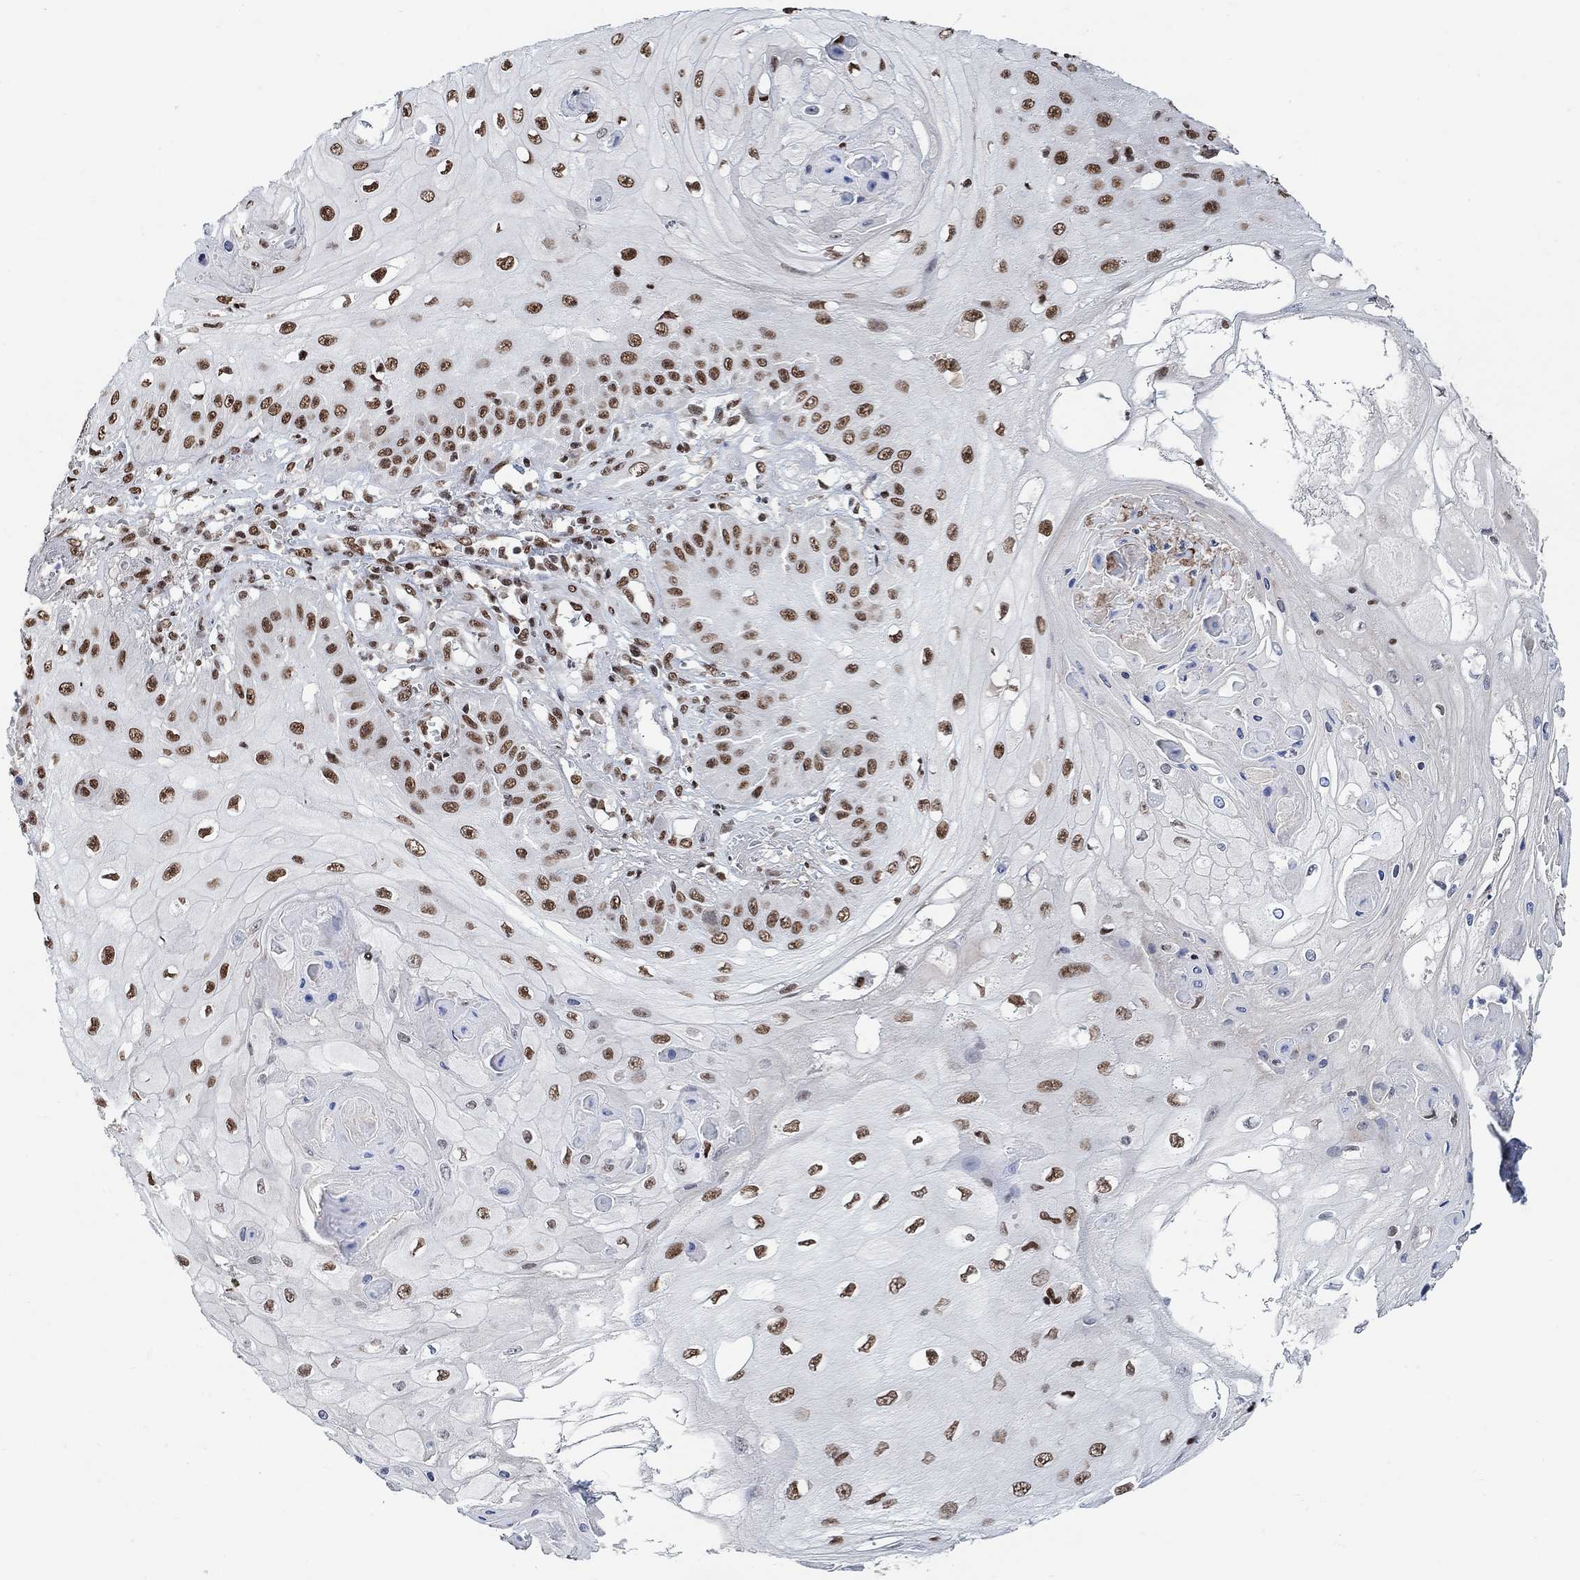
{"staining": {"intensity": "strong", "quantity": ">75%", "location": "nuclear"}, "tissue": "skin cancer", "cell_type": "Tumor cells", "image_type": "cancer", "snomed": [{"axis": "morphology", "description": "Squamous cell carcinoma, NOS"}, {"axis": "topography", "description": "Skin"}], "caption": "The histopathology image exhibits staining of squamous cell carcinoma (skin), revealing strong nuclear protein positivity (brown color) within tumor cells.", "gene": "USP39", "patient": {"sex": "male", "age": 70}}